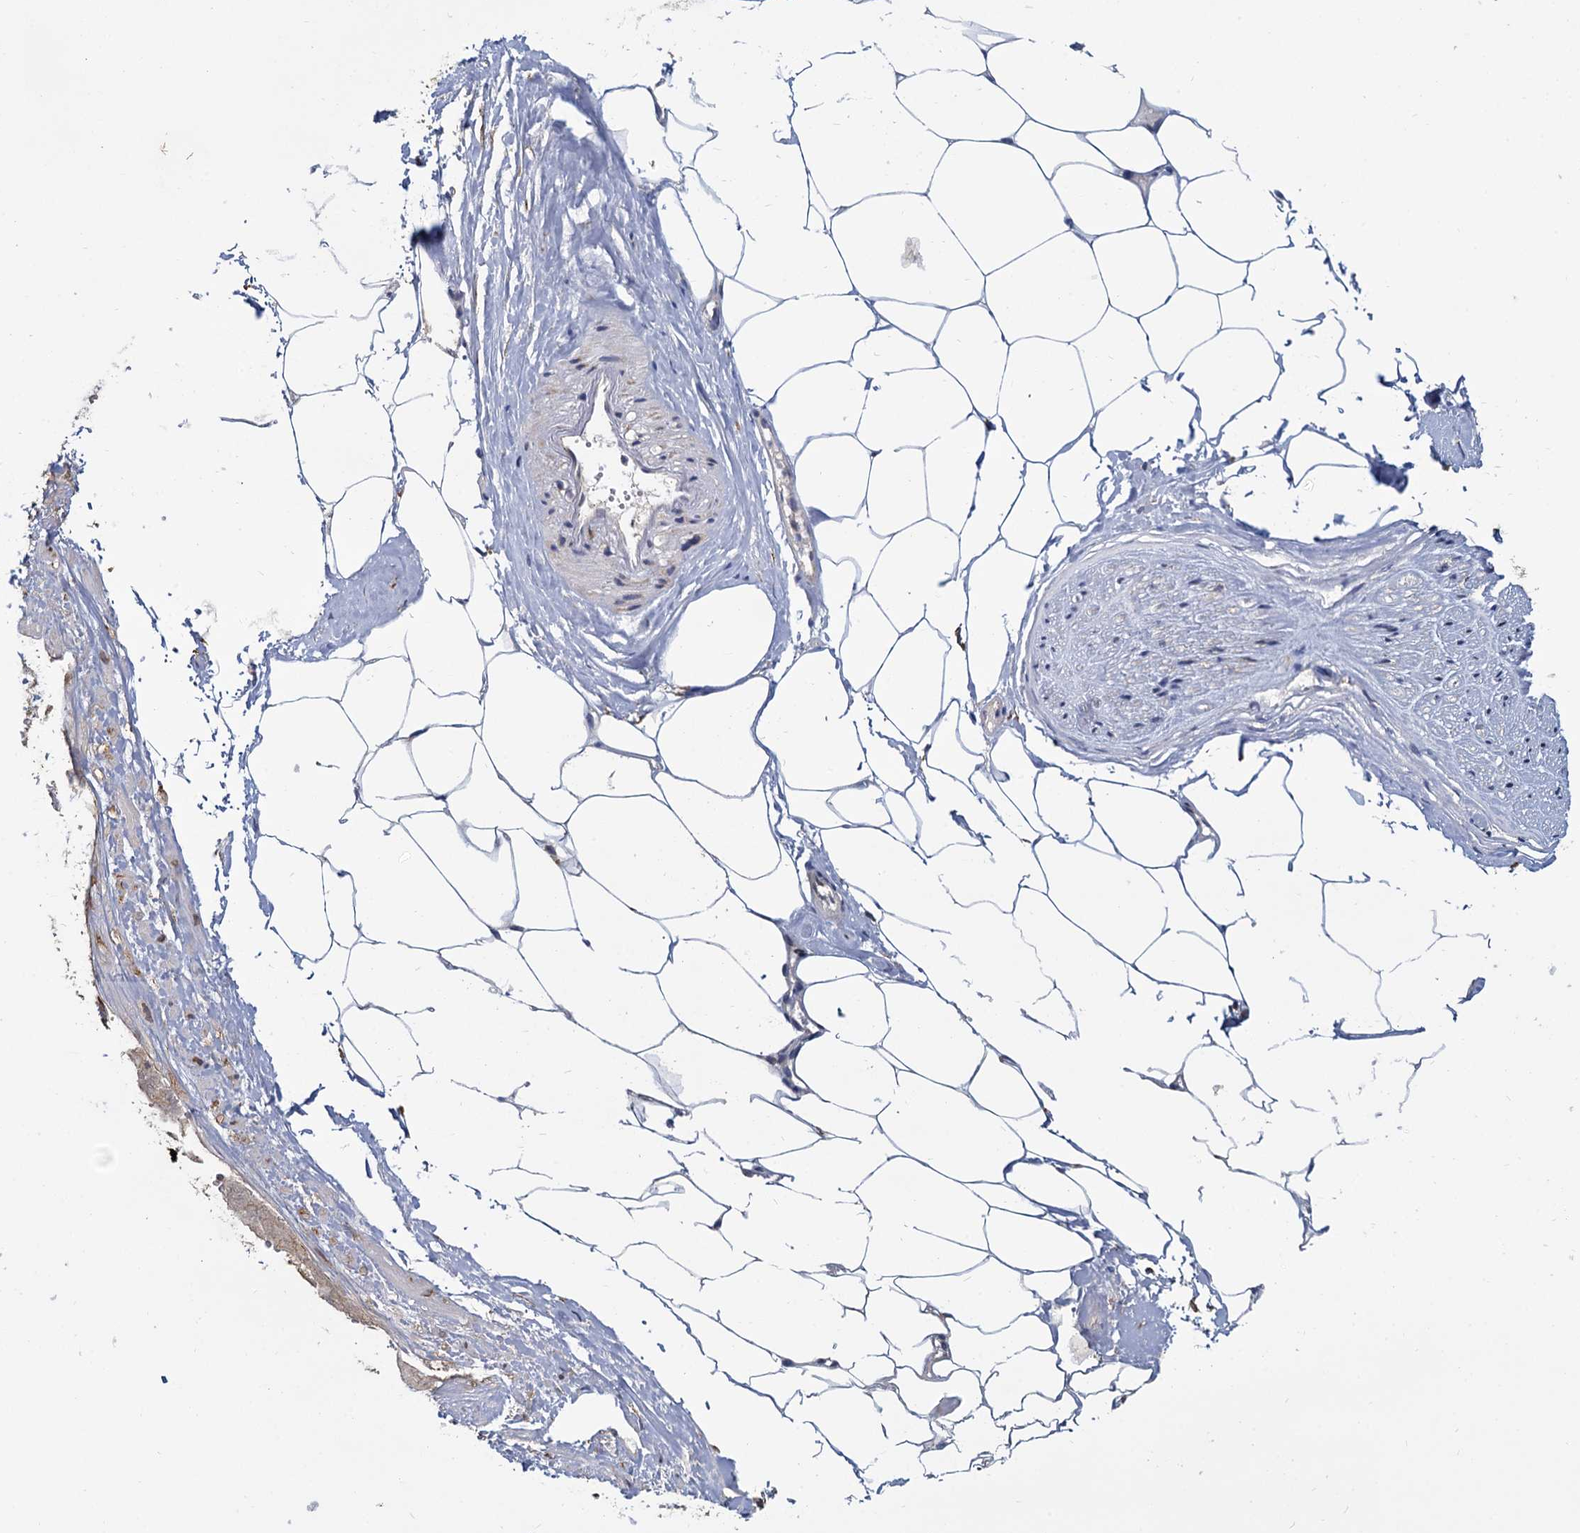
{"staining": {"intensity": "negative", "quantity": "none", "location": "none"}, "tissue": "adipose tissue", "cell_type": "Adipocytes", "image_type": "normal", "snomed": [{"axis": "morphology", "description": "Normal tissue, NOS"}, {"axis": "morphology", "description": "Adenocarcinoma, Low grade"}, {"axis": "topography", "description": "Prostate"}, {"axis": "topography", "description": "Peripheral nerve tissue"}], "caption": "The IHC micrograph has no significant positivity in adipocytes of adipose tissue. (DAB (3,3'-diaminobenzidine) immunohistochemistry visualized using brightfield microscopy, high magnification).", "gene": "LRRC51", "patient": {"sex": "male", "age": 63}}